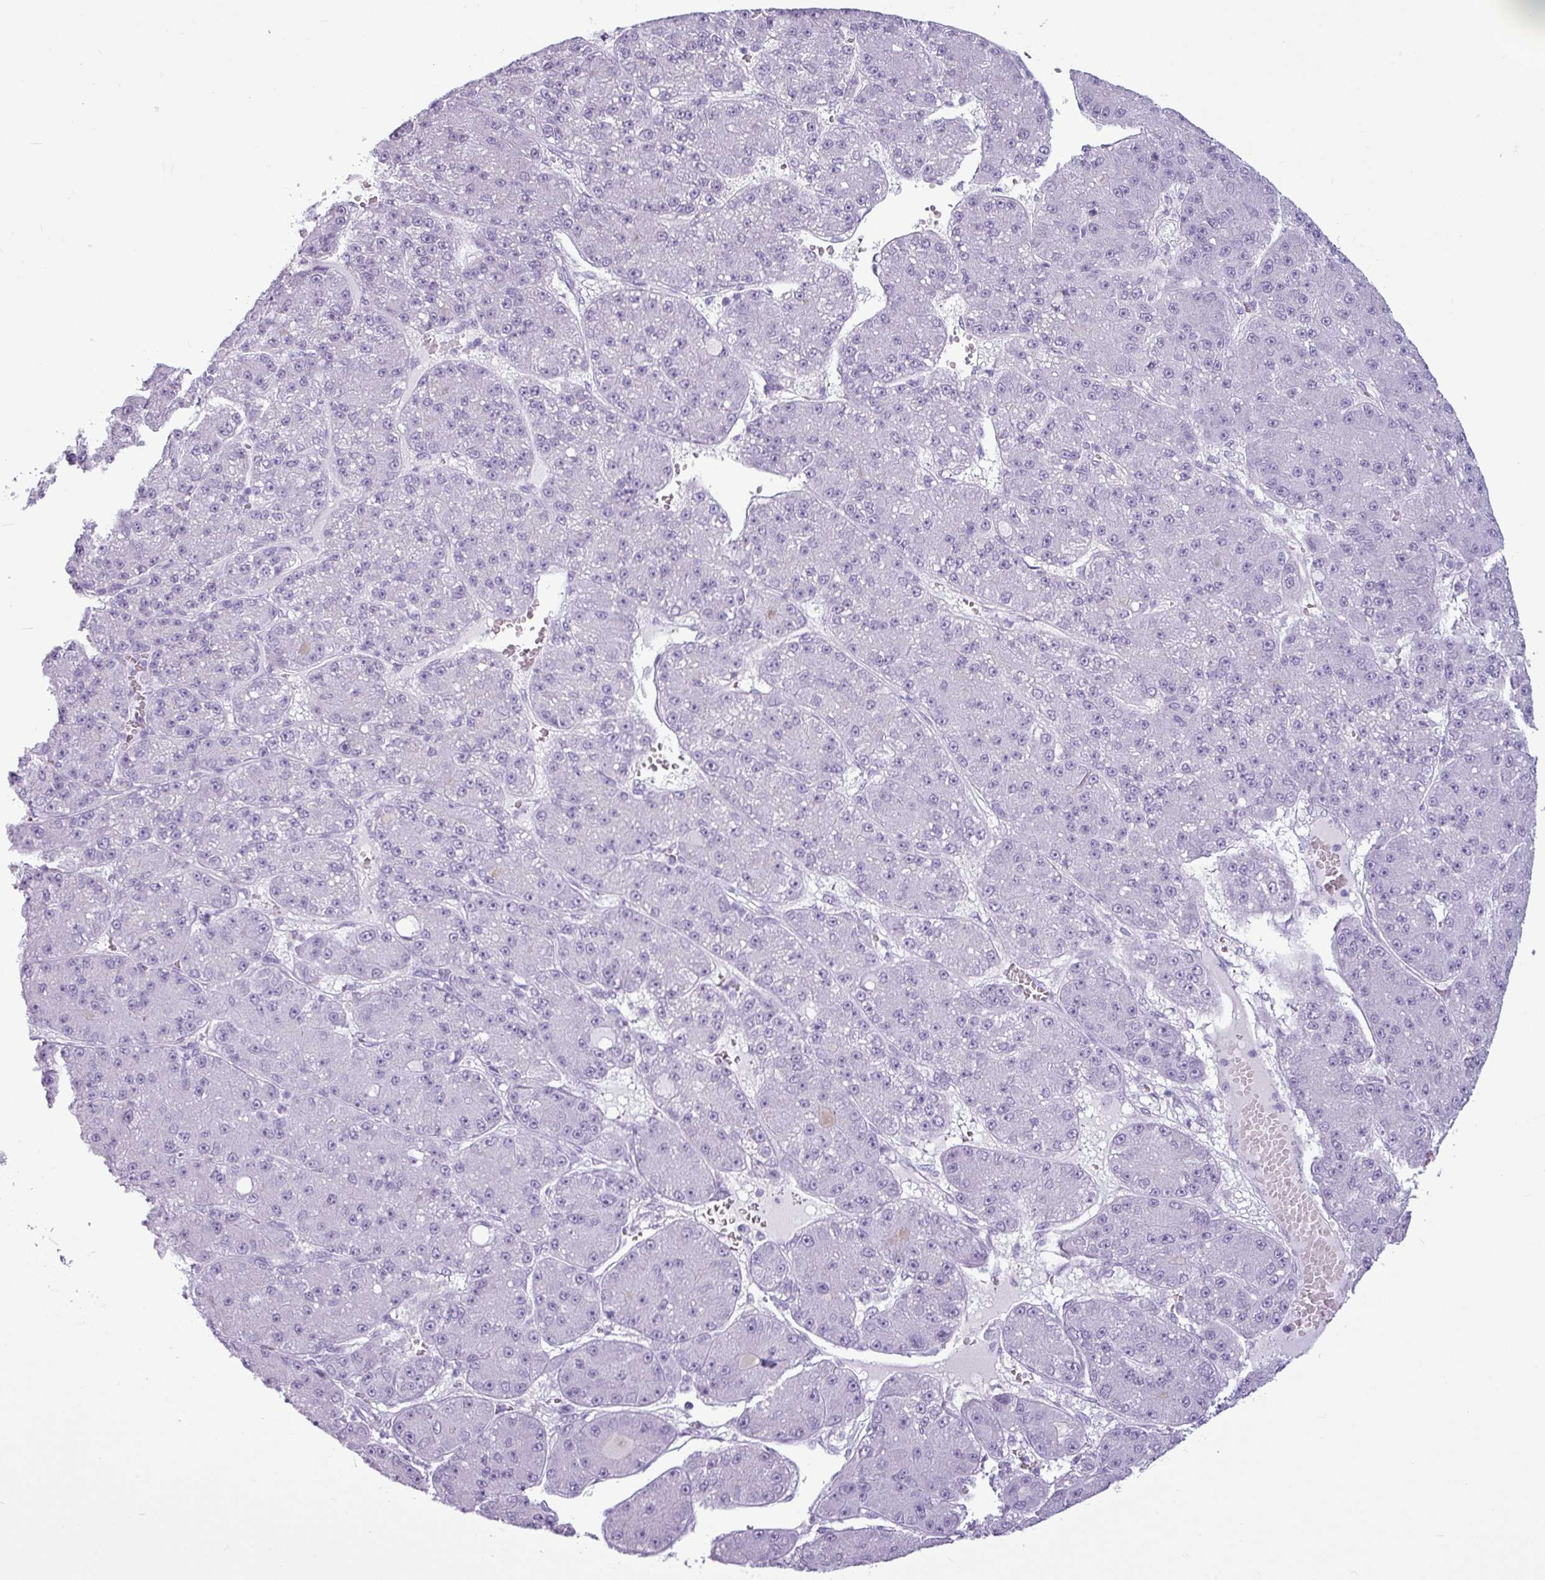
{"staining": {"intensity": "negative", "quantity": "none", "location": "none"}, "tissue": "liver cancer", "cell_type": "Tumor cells", "image_type": "cancer", "snomed": [{"axis": "morphology", "description": "Carcinoma, Hepatocellular, NOS"}, {"axis": "topography", "description": "Liver"}], "caption": "A histopathology image of human liver hepatocellular carcinoma is negative for staining in tumor cells. The staining was performed using DAB (3,3'-diaminobenzidine) to visualize the protein expression in brown, while the nuclei were stained in blue with hematoxylin (Magnification: 20x).", "gene": "AMY1B", "patient": {"sex": "male", "age": 67}}